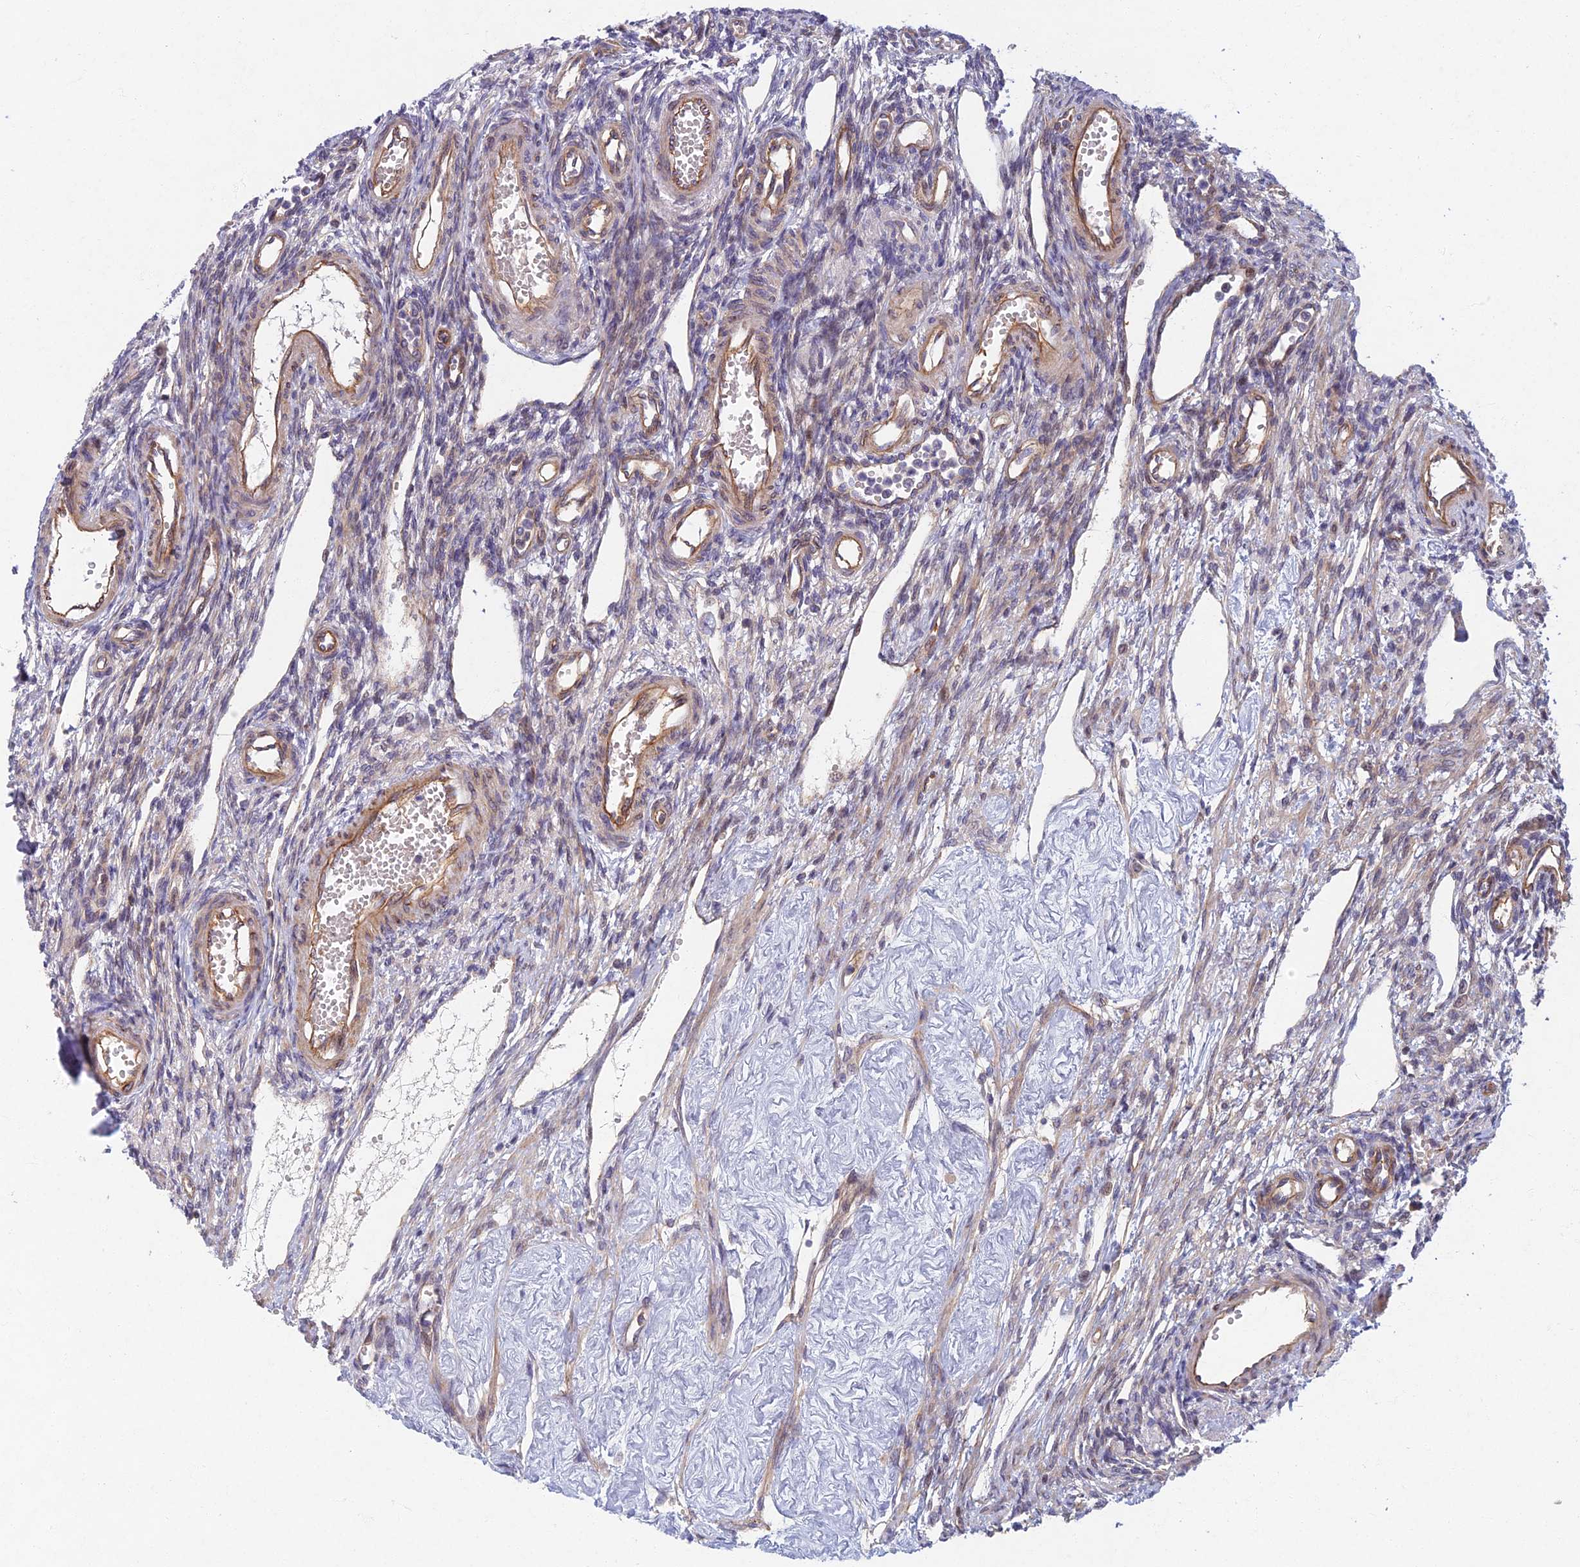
{"staining": {"intensity": "weak", "quantity": "<25%", "location": "cytoplasmic/membranous"}, "tissue": "ovary", "cell_type": "Ovarian stroma cells", "image_type": "normal", "snomed": [{"axis": "morphology", "description": "Normal tissue, NOS"}, {"axis": "morphology", "description": "Cyst, NOS"}, {"axis": "topography", "description": "Ovary"}], "caption": "This is a image of immunohistochemistry (IHC) staining of normal ovary, which shows no expression in ovarian stroma cells. The staining was performed using DAB (3,3'-diaminobenzidine) to visualize the protein expression in brown, while the nuclei were stained in blue with hematoxylin (Magnification: 20x).", "gene": "RHBDL2", "patient": {"sex": "female", "age": 33}}